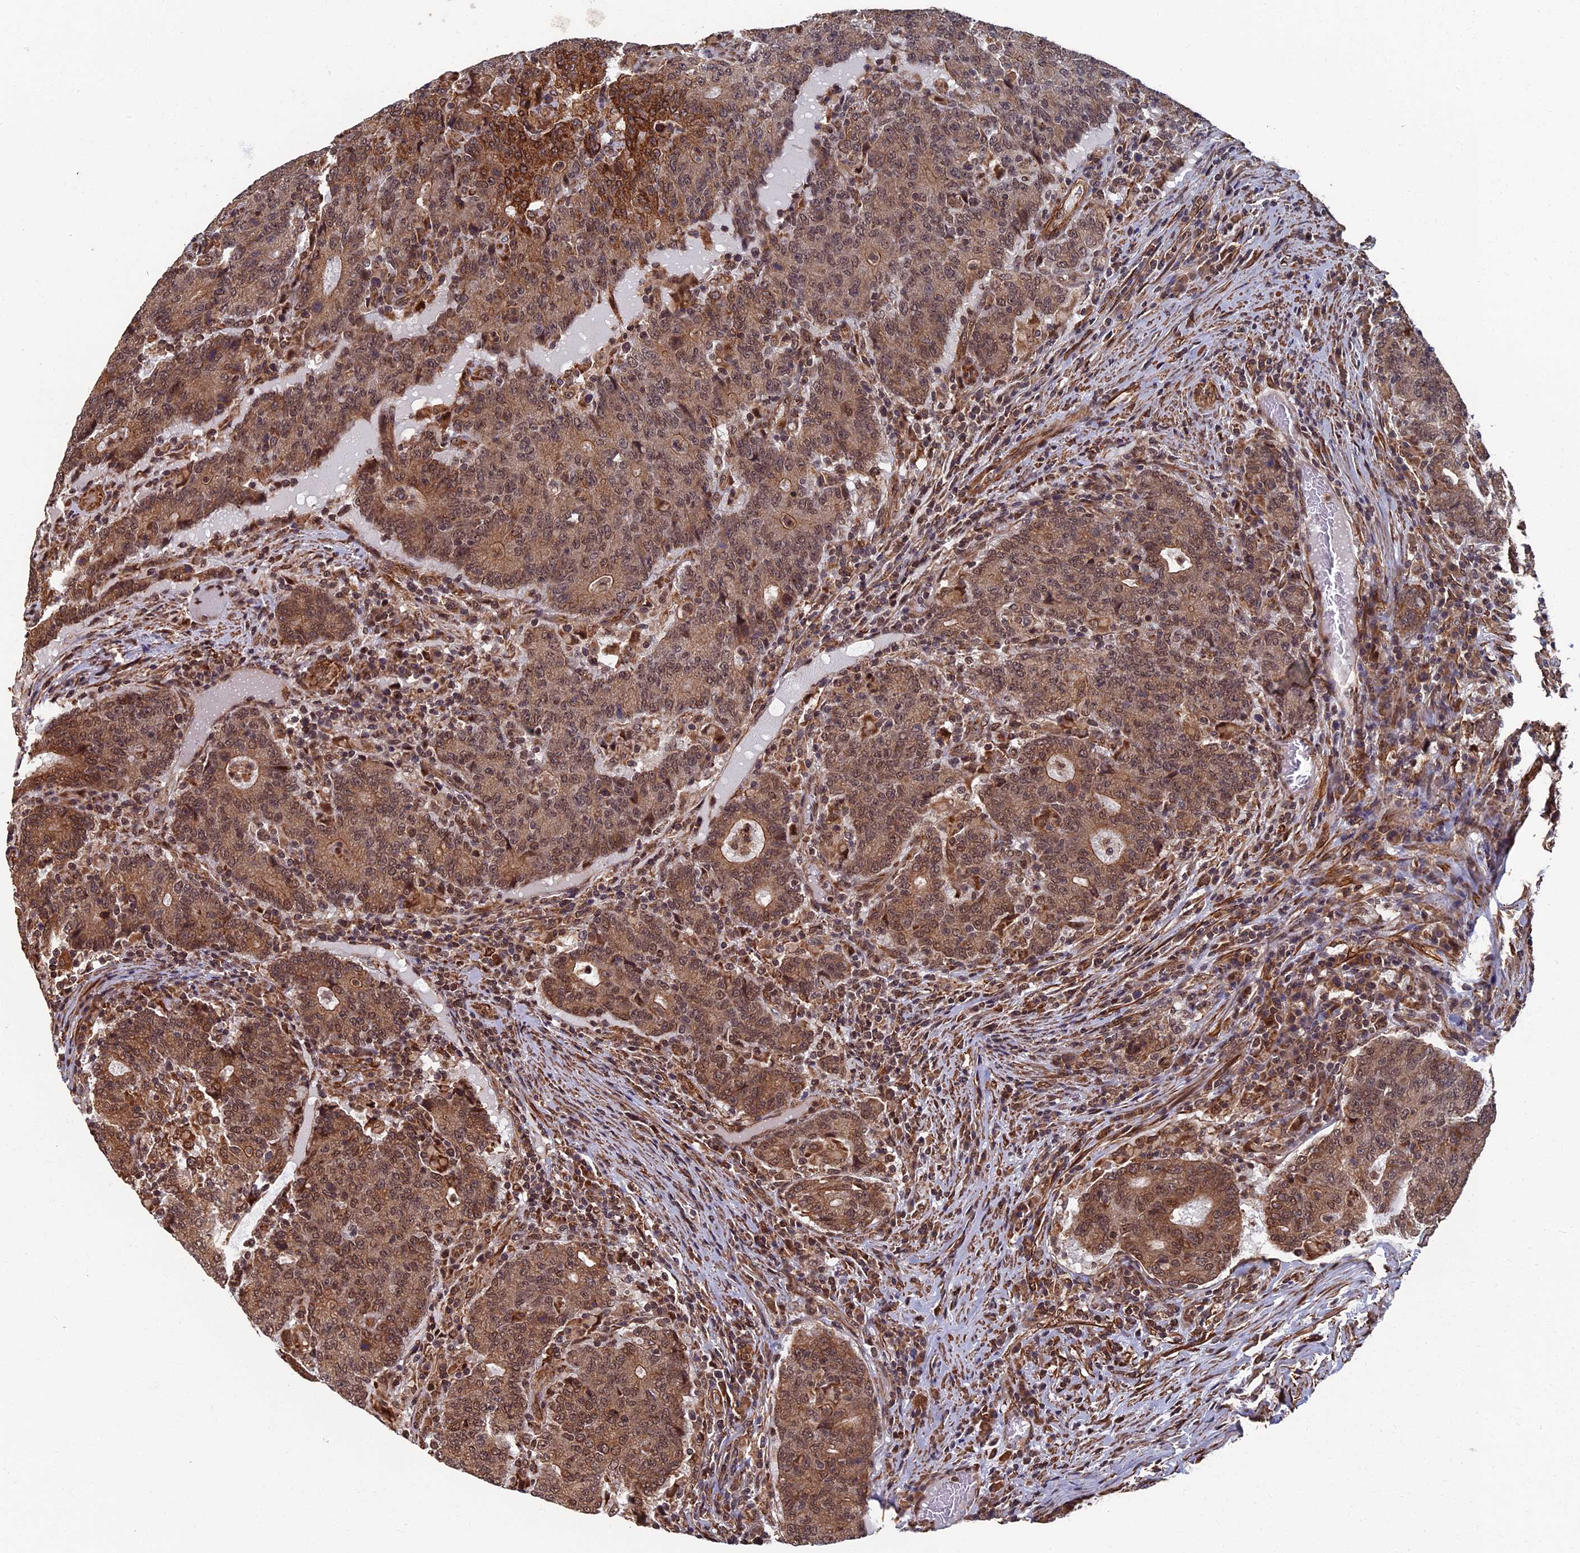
{"staining": {"intensity": "moderate", "quantity": ">75%", "location": "cytoplasmic/membranous,nuclear"}, "tissue": "colorectal cancer", "cell_type": "Tumor cells", "image_type": "cancer", "snomed": [{"axis": "morphology", "description": "Adenocarcinoma, NOS"}, {"axis": "topography", "description": "Colon"}], "caption": "Human colorectal cancer (adenocarcinoma) stained with a protein marker demonstrates moderate staining in tumor cells.", "gene": "CTDP1", "patient": {"sex": "female", "age": 75}}